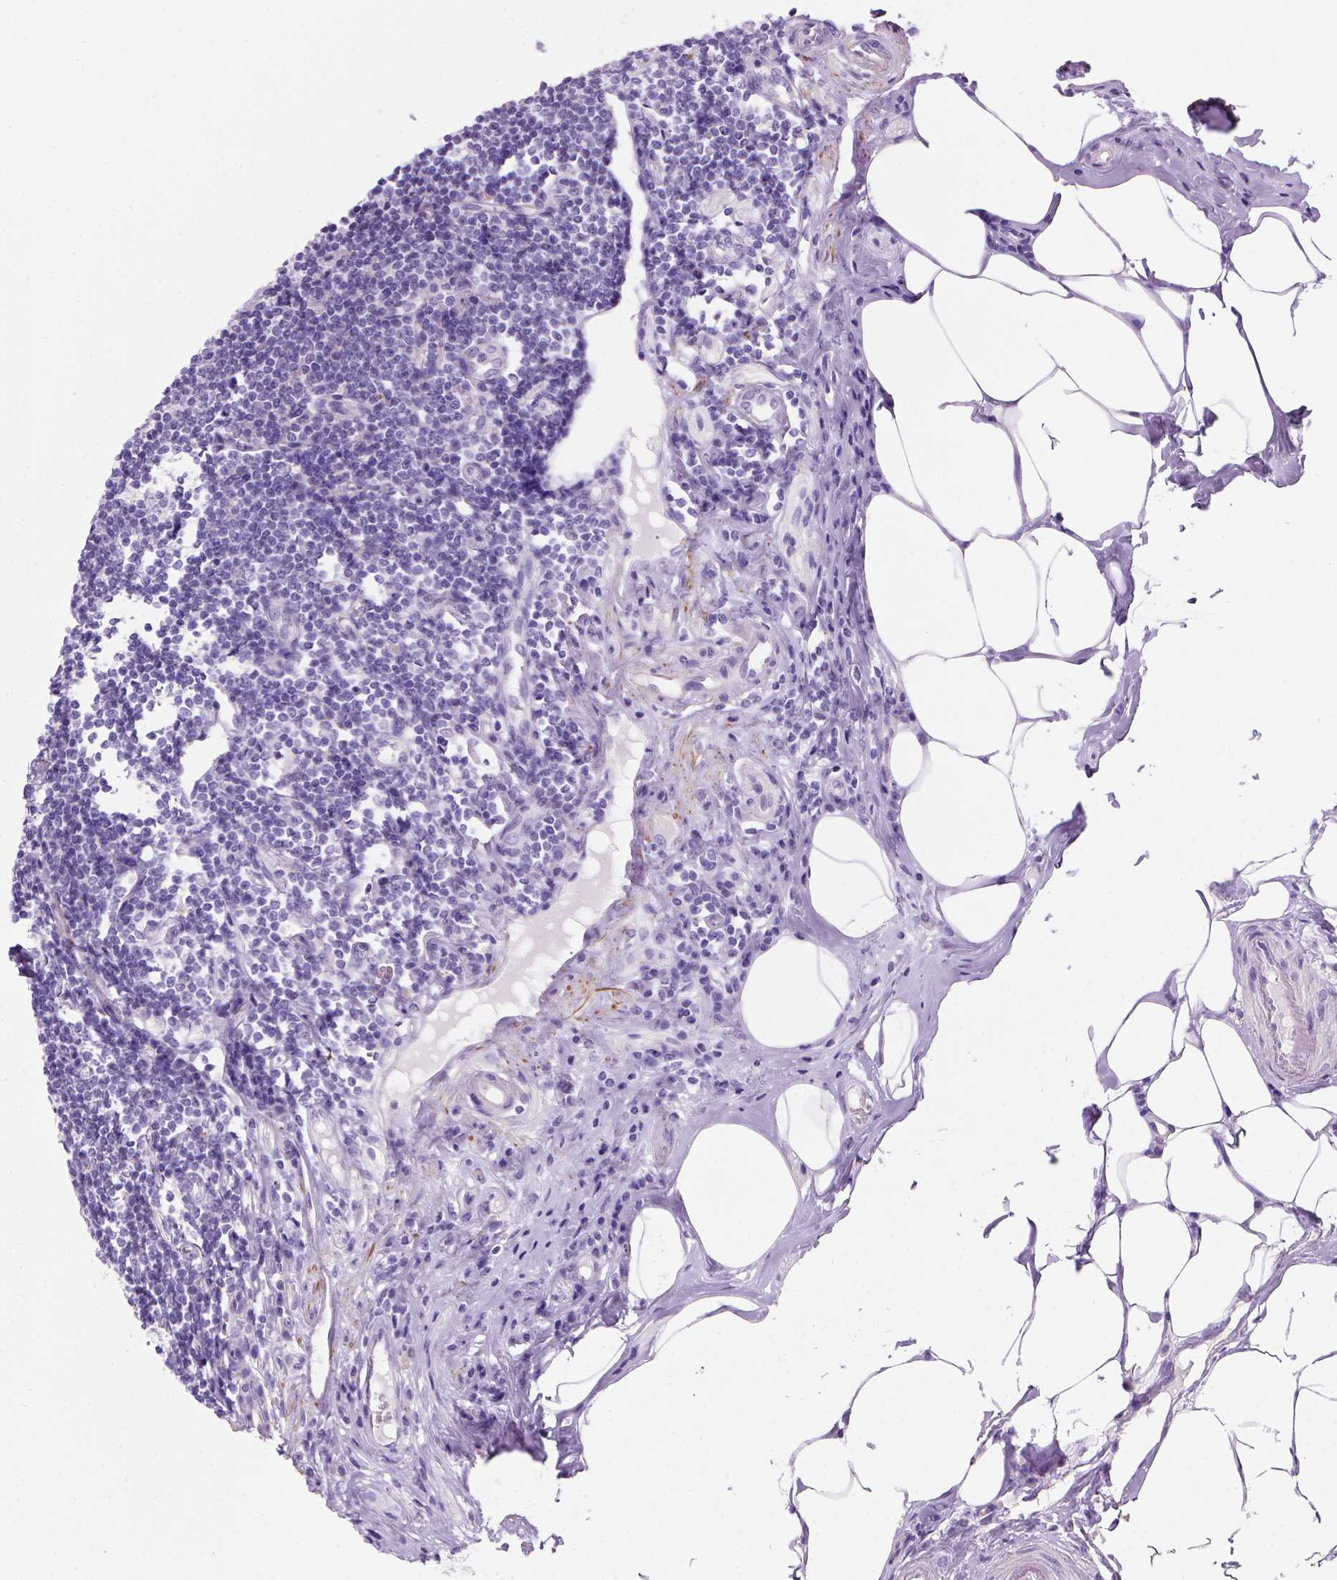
{"staining": {"intensity": "negative", "quantity": "none", "location": "none"}, "tissue": "appendix", "cell_type": "Glandular cells", "image_type": "normal", "snomed": [{"axis": "morphology", "description": "Normal tissue, NOS"}, {"axis": "topography", "description": "Appendix"}], "caption": "Glandular cells show no significant protein expression in benign appendix. The staining is performed using DAB (3,3'-diaminobenzidine) brown chromogen with nuclei counter-stained in using hematoxylin.", "gene": "ARHGEF33", "patient": {"sex": "female", "age": 57}}